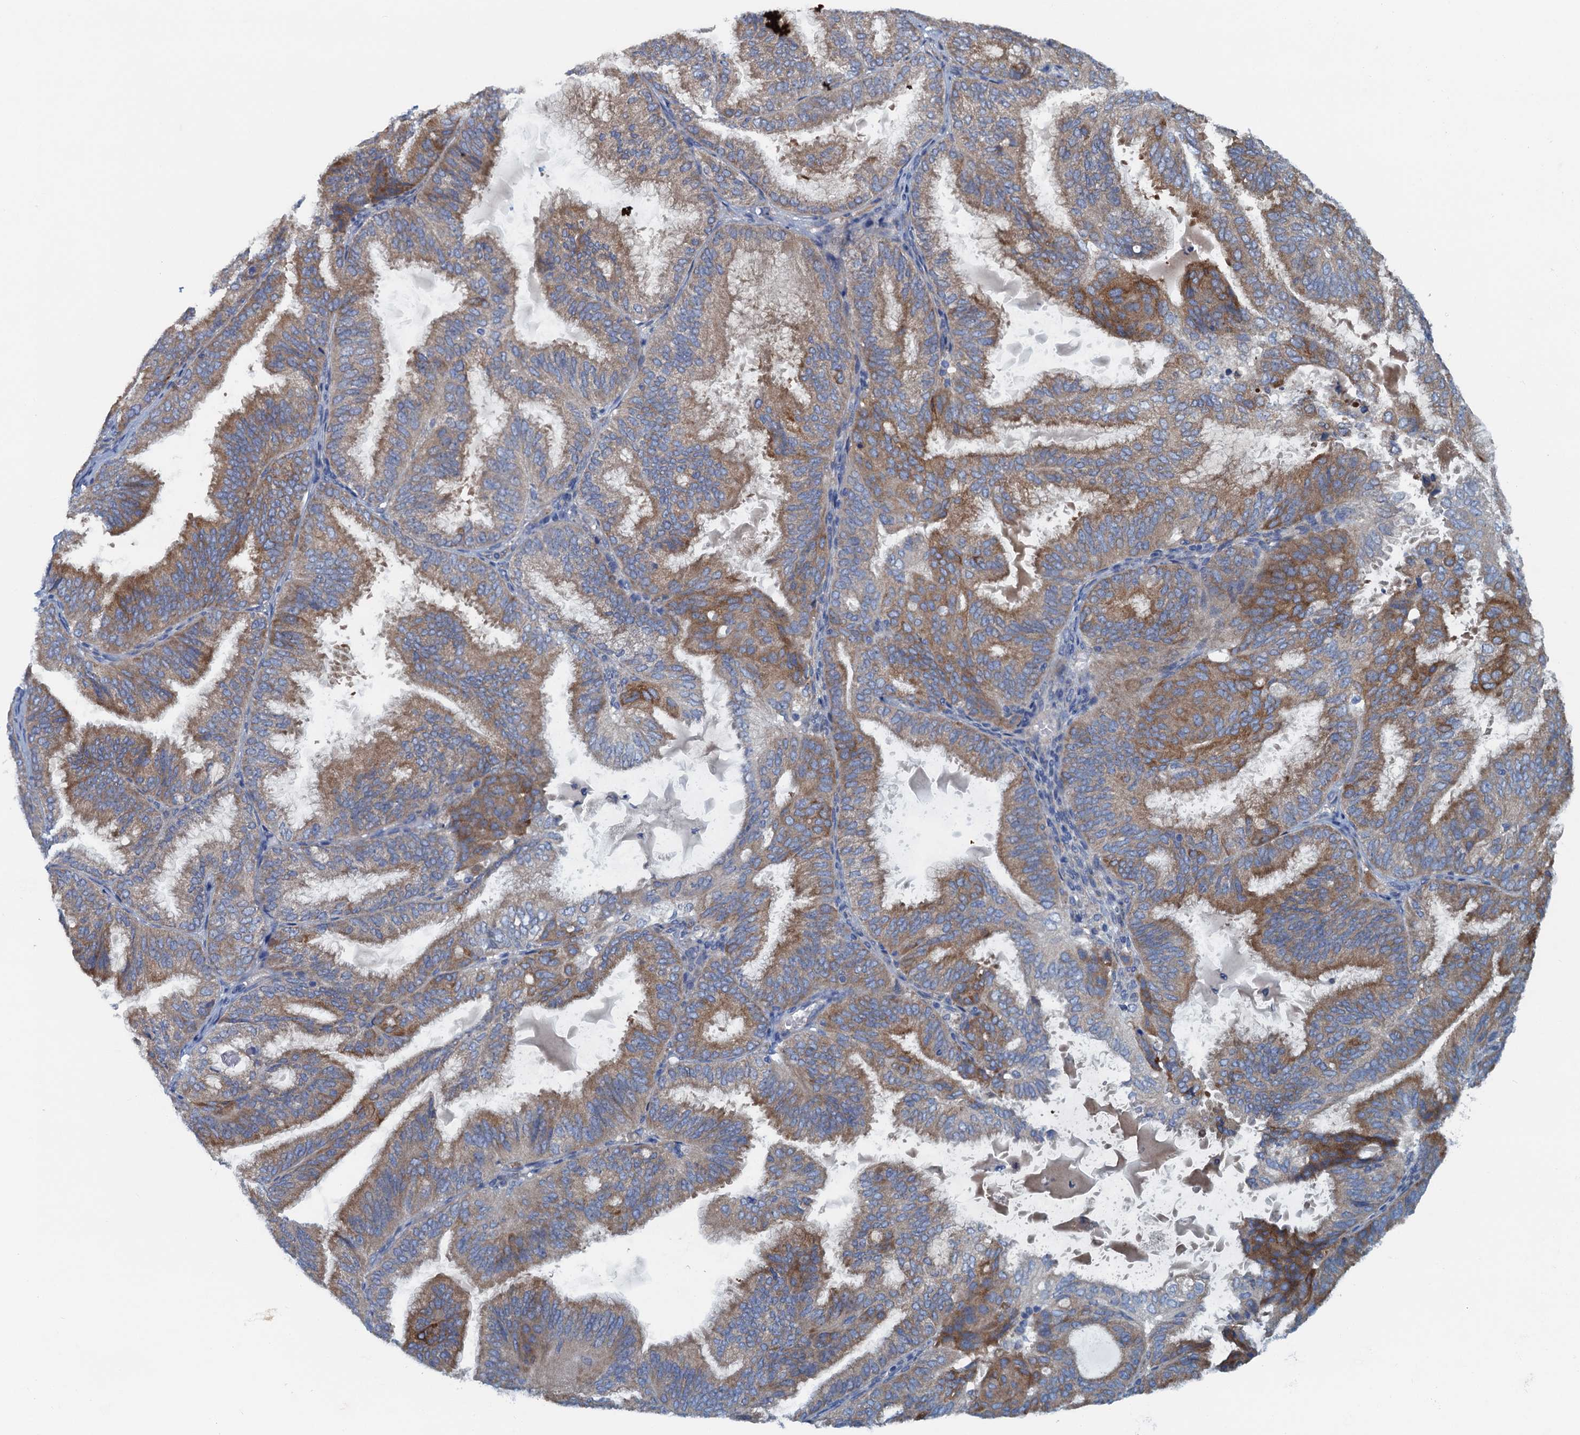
{"staining": {"intensity": "moderate", "quantity": ">75%", "location": "cytoplasmic/membranous"}, "tissue": "endometrial cancer", "cell_type": "Tumor cells", "image_type": "cancer", "snomed": [{"axis": "morphology", "description": "Adenocarcinoma, NOS"}, {"axis": "topography", "description": "Endometrium"}], "caption": "Brown immunohistochemical staining in human adenocarcinoma (endometrial) exhibits moderate cytoplasmic/membranous positivity in about >75% of tumor cells.", "gene": "MYDGF", "patient": {"sex": "female", "age": 49}}